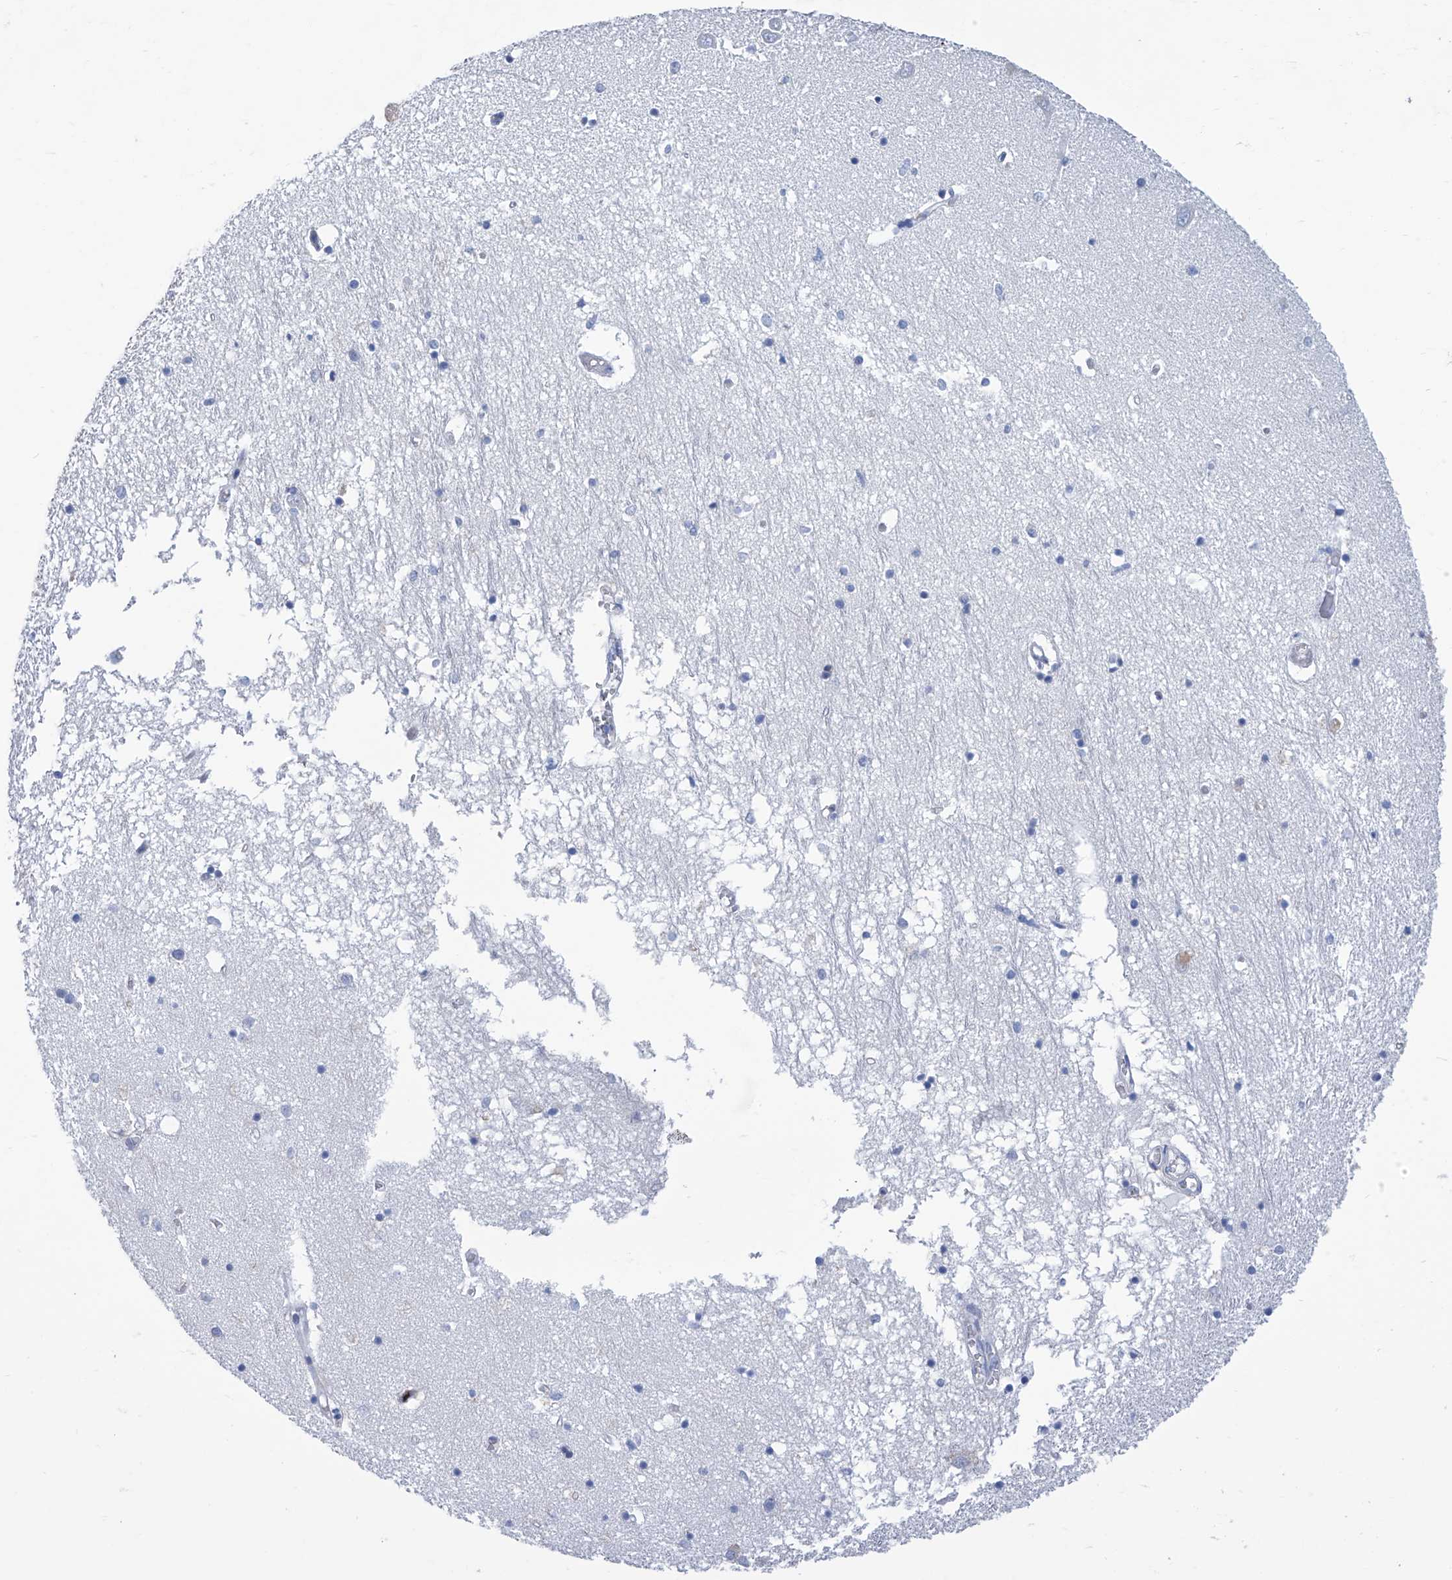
{"staining": {"intensity": "negative", "quantity": "none", "location": "none"}, "tissue": "hippocampus", "cell_type": "Glial cells", "image_type": "normal", "snomed": [{"axis": "morphology", "description": "Normal tissue, NOS"}, {"axis": "topography", "description": "Hippocampus"}], "caption": "Immunohistochemistry (IHC) histopathology image of normal hippocampus: human hippocampus stained with DAB demonstrates no significant protein expression in glial cells.", "gene": "SMS", "patient": {"sex": "male", "age": 70}}